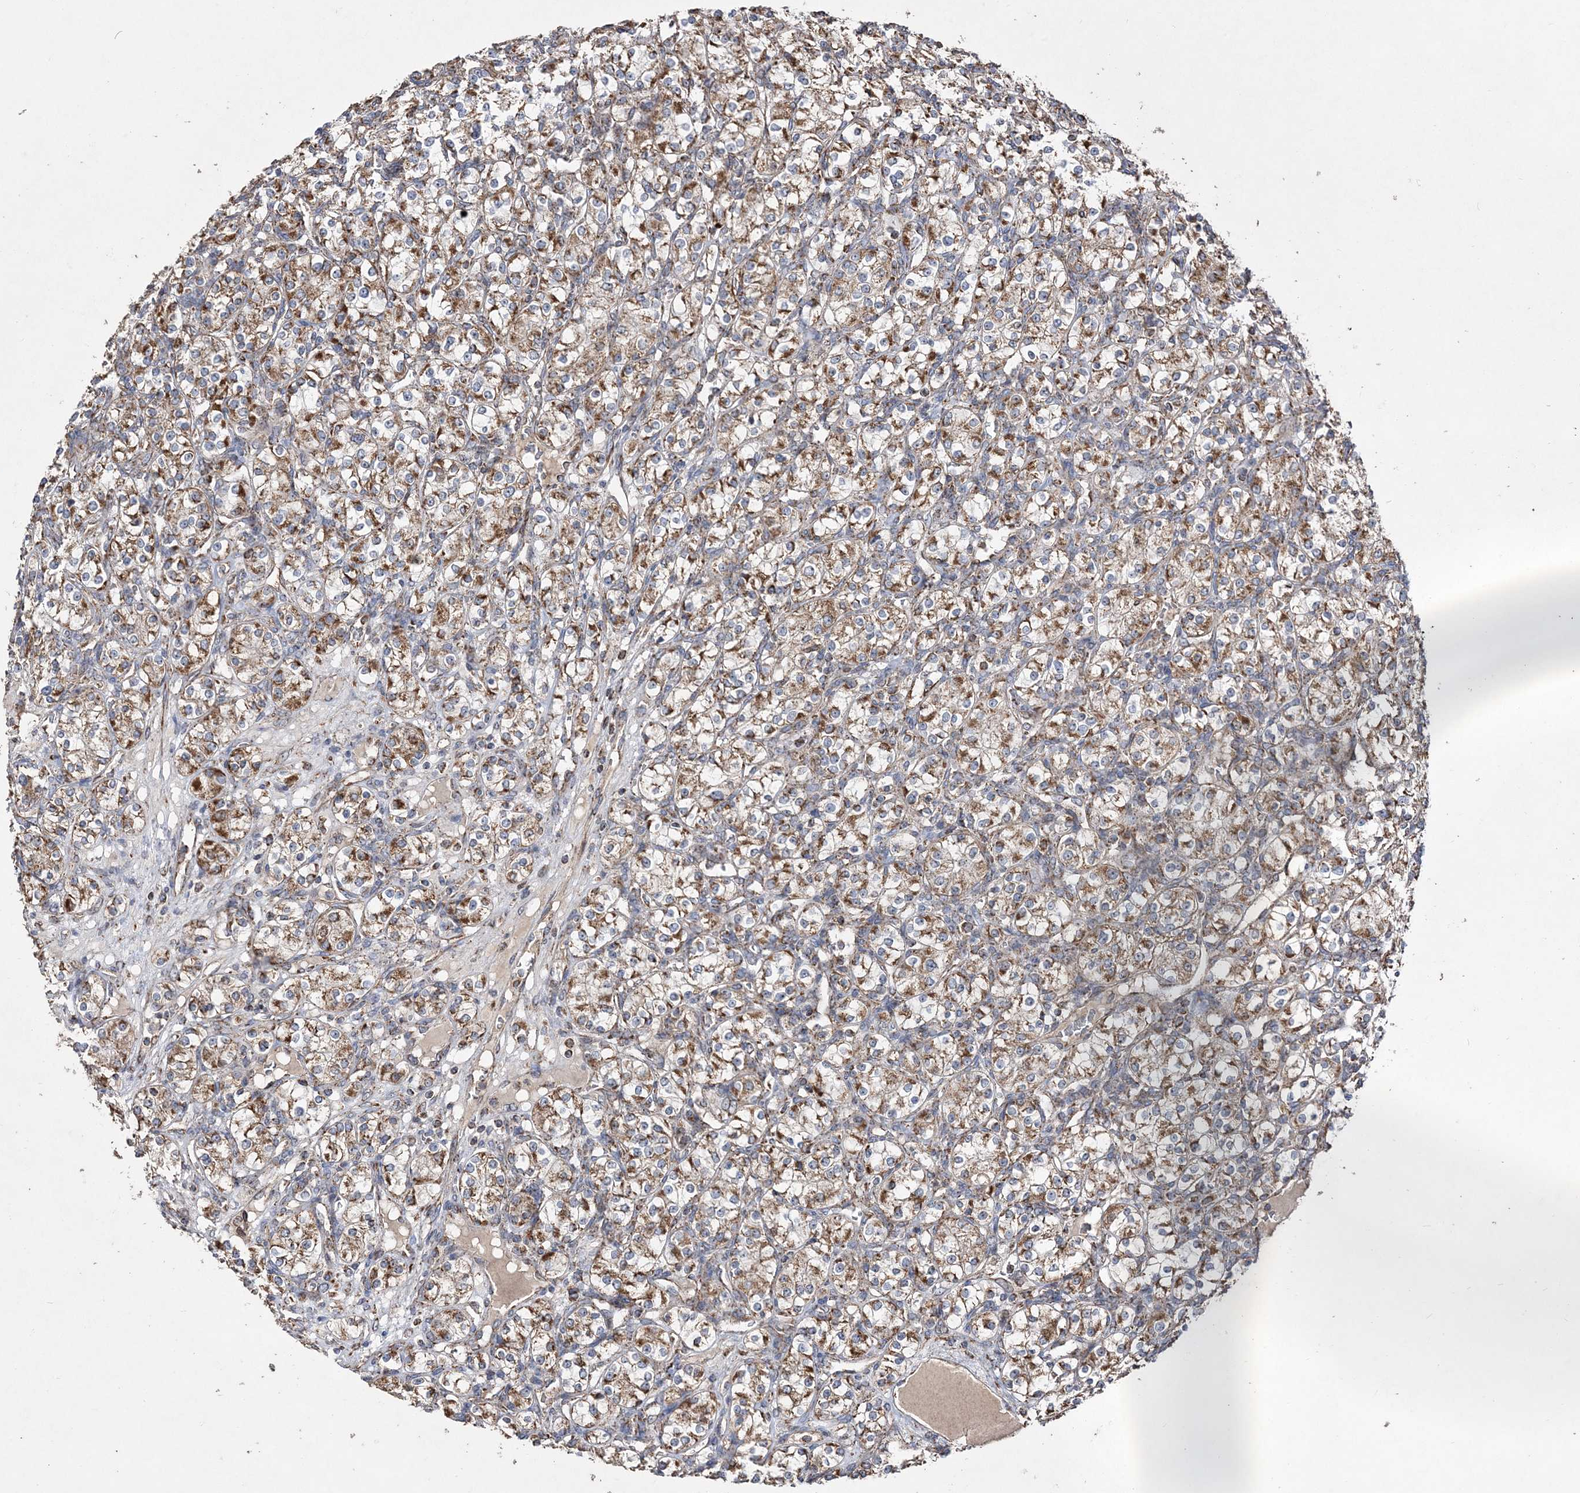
{"staining": {"intensity": "moderate", "quantity": ">75%", "location": "cytoplasmic/membranous"}, "tissue": "renal cancer", "cell_type": "Tumor cells", "image_type": "cancer", "snomed": [{"axis": "morphology", "description": "Adenocarcinoma, NOS"}, {"axis": "topography", "description": "Kidney"}], "caption": "This image shows renal cancer stained with immunohistochemistry to label a protein in brown. The cytoplasmic/membranous of tumor cells show moderate positivity for the protein. Nuclei are counter-stained blue.", "gene": "POC5", "patient": {"sex": "male", "age": 77}}